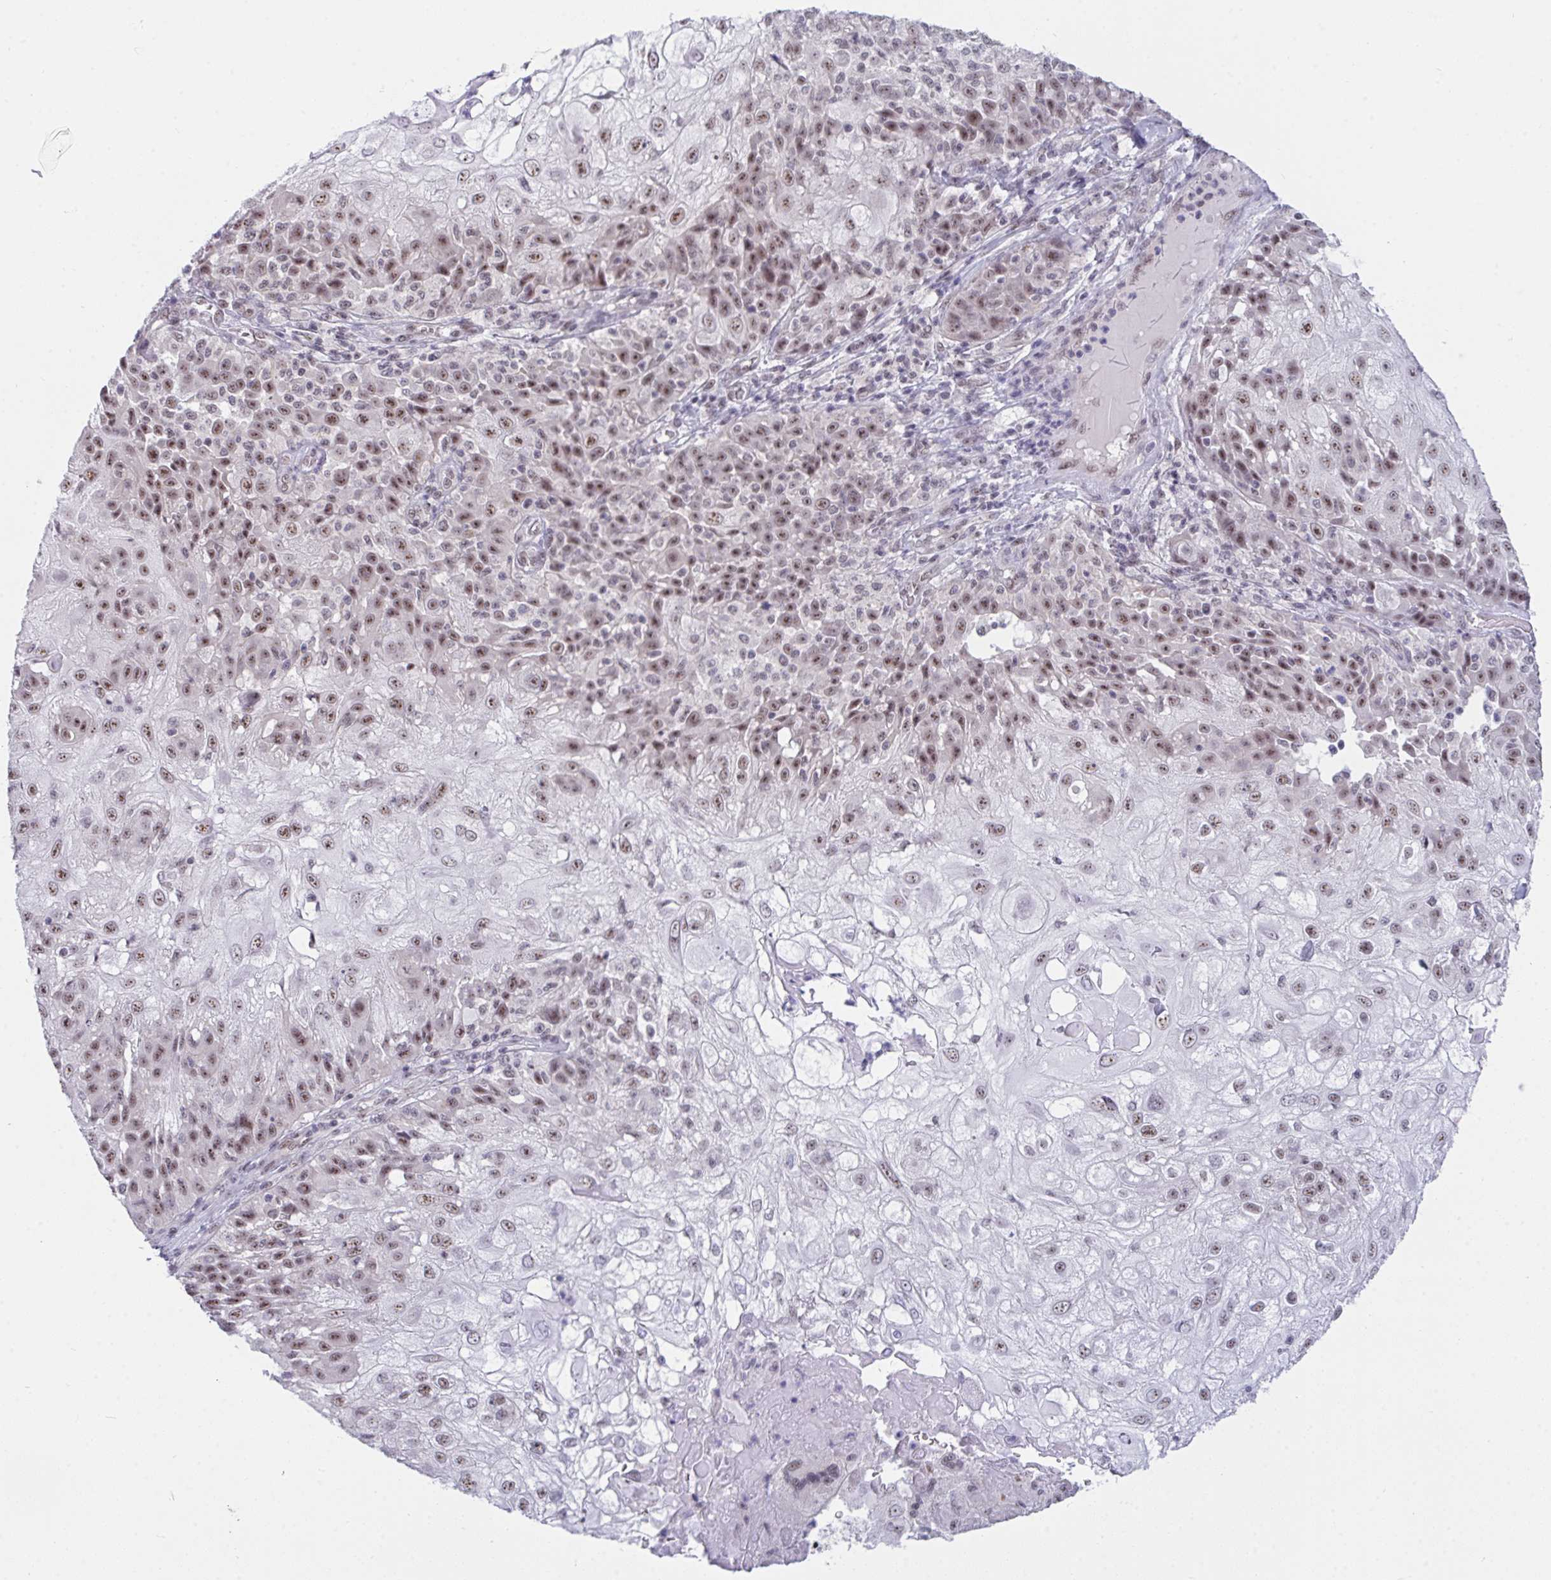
{"staining": {"intensity": "moderate", "quantity": ">75%", "location": "nuclear"}, "tissue": "skin cancer", "cell_type": "Tumor cells", "image_type": "cancer", "snomed": [{"axis": "morphology", "description": "Normal tissue, NOS"}, {"axis": "morphology", "description": "Squamous cell carcinoma, NOS"}, {"axis": "topography", "description": "Skin"}], "caption": "Tumor cells reveal moderate nuclear expression in approximately >75% of cells in skin cancer. The staining was performed using DAB (3,3'-diaminobenzidine), with brown indicating positive protein expression. Nuclei are stained blue with hematoxylin.", "gene": "PRR14", "patient": {"sex": "female", "age": 83}}